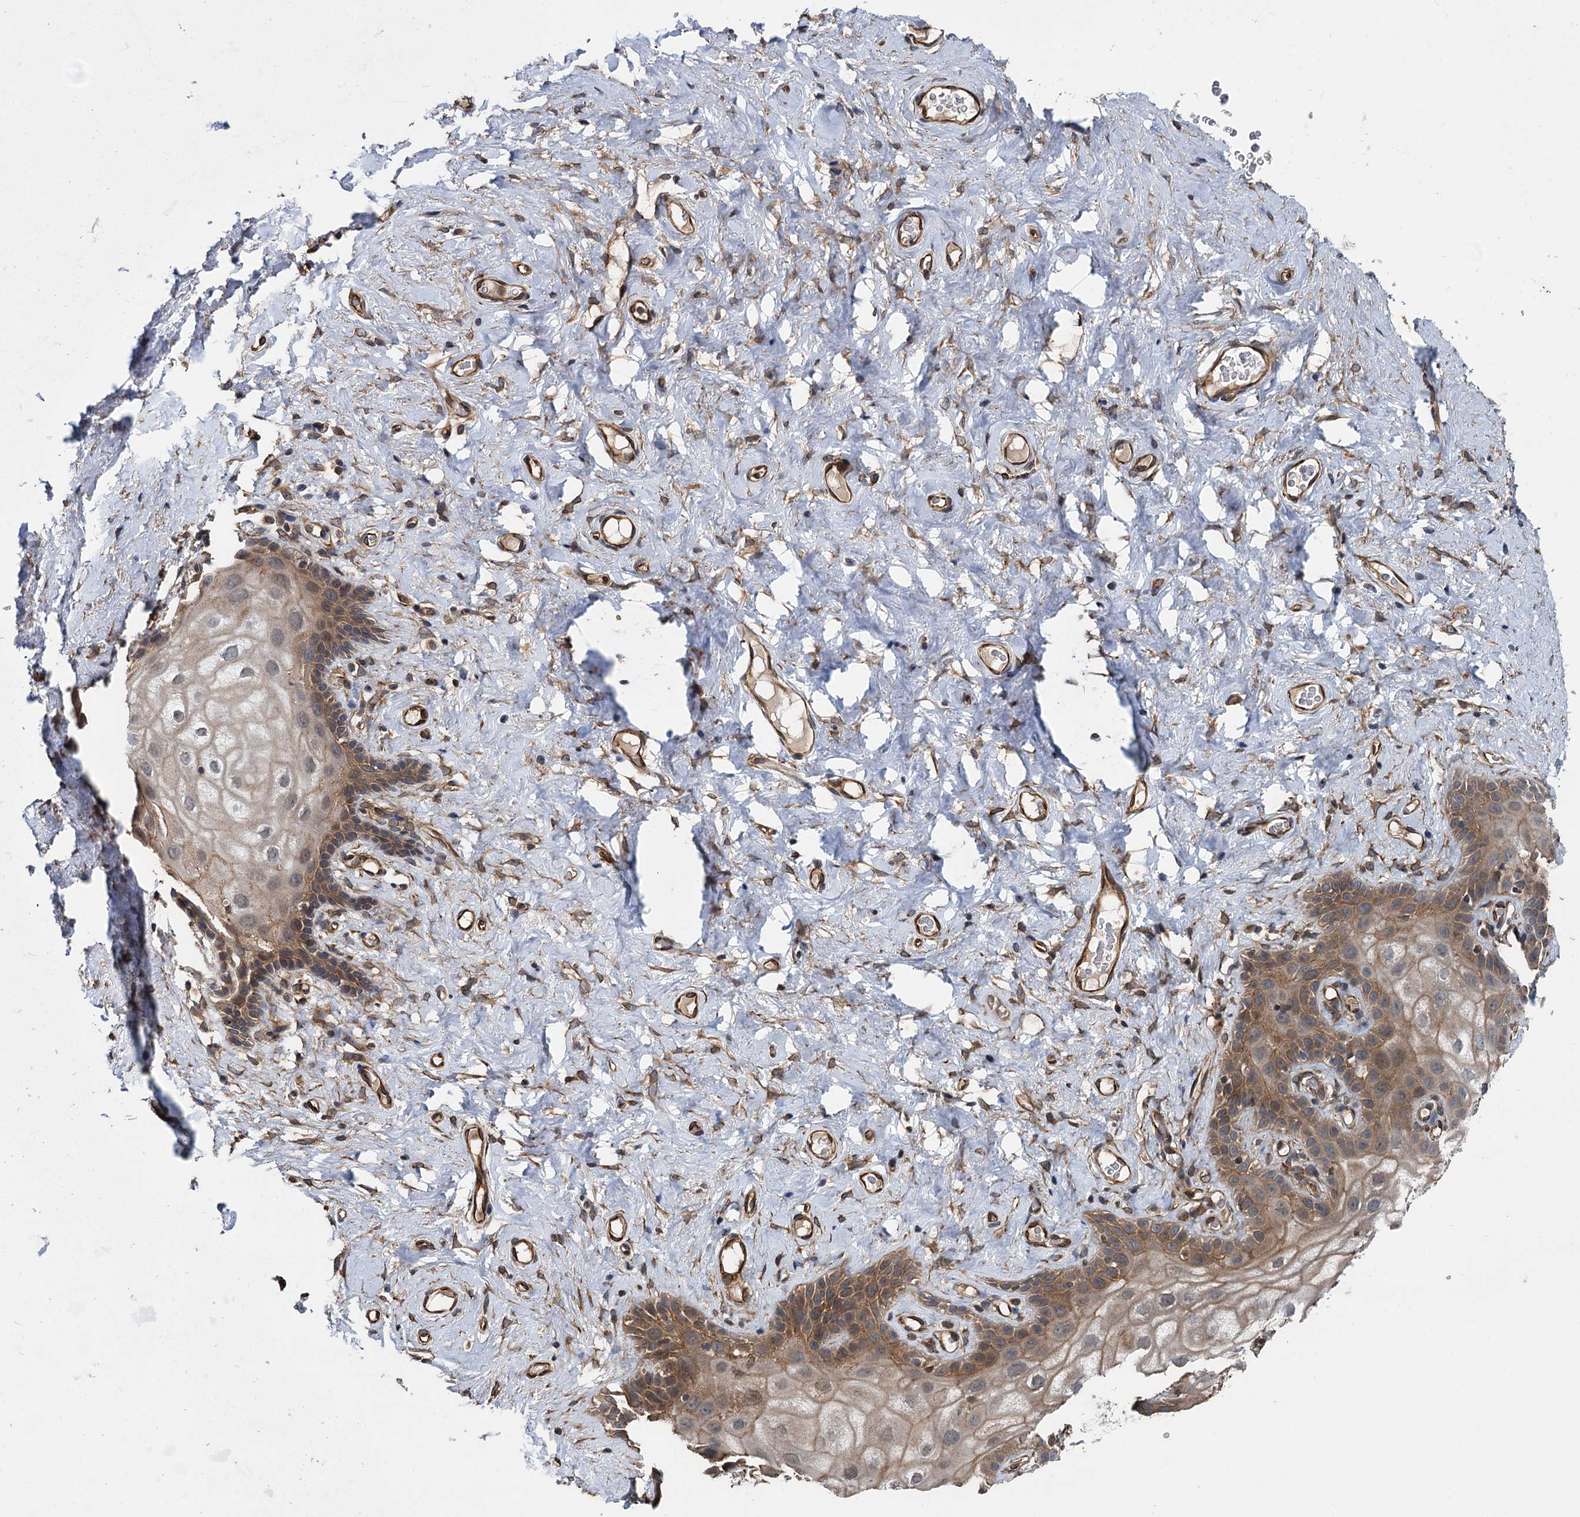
{"staining": {"intensity": "moderate", "quantity": "25%-75%", "location": "cytoplasmic/membranous"}, "tissue": "vagina", "cell_type": "Squamous epithelial cells", "image_type": "normal", "snomed": [{"axis": "morphology", "description": "Normal tissue, NOS"}, {"axis": "topography", "description": "Vagina"}], "caption": "Protein staining shows moderate cytoplasmic/membranous expression in approximately 25%-75% of squamous epithelial cells in normal vagina. (DAB (3,3'-diaminobenzidine) IHC with brightfield microscopy, high magnification).", "gene": "ZFYVE19", "patient": {"sex": "female", "age": 68}}